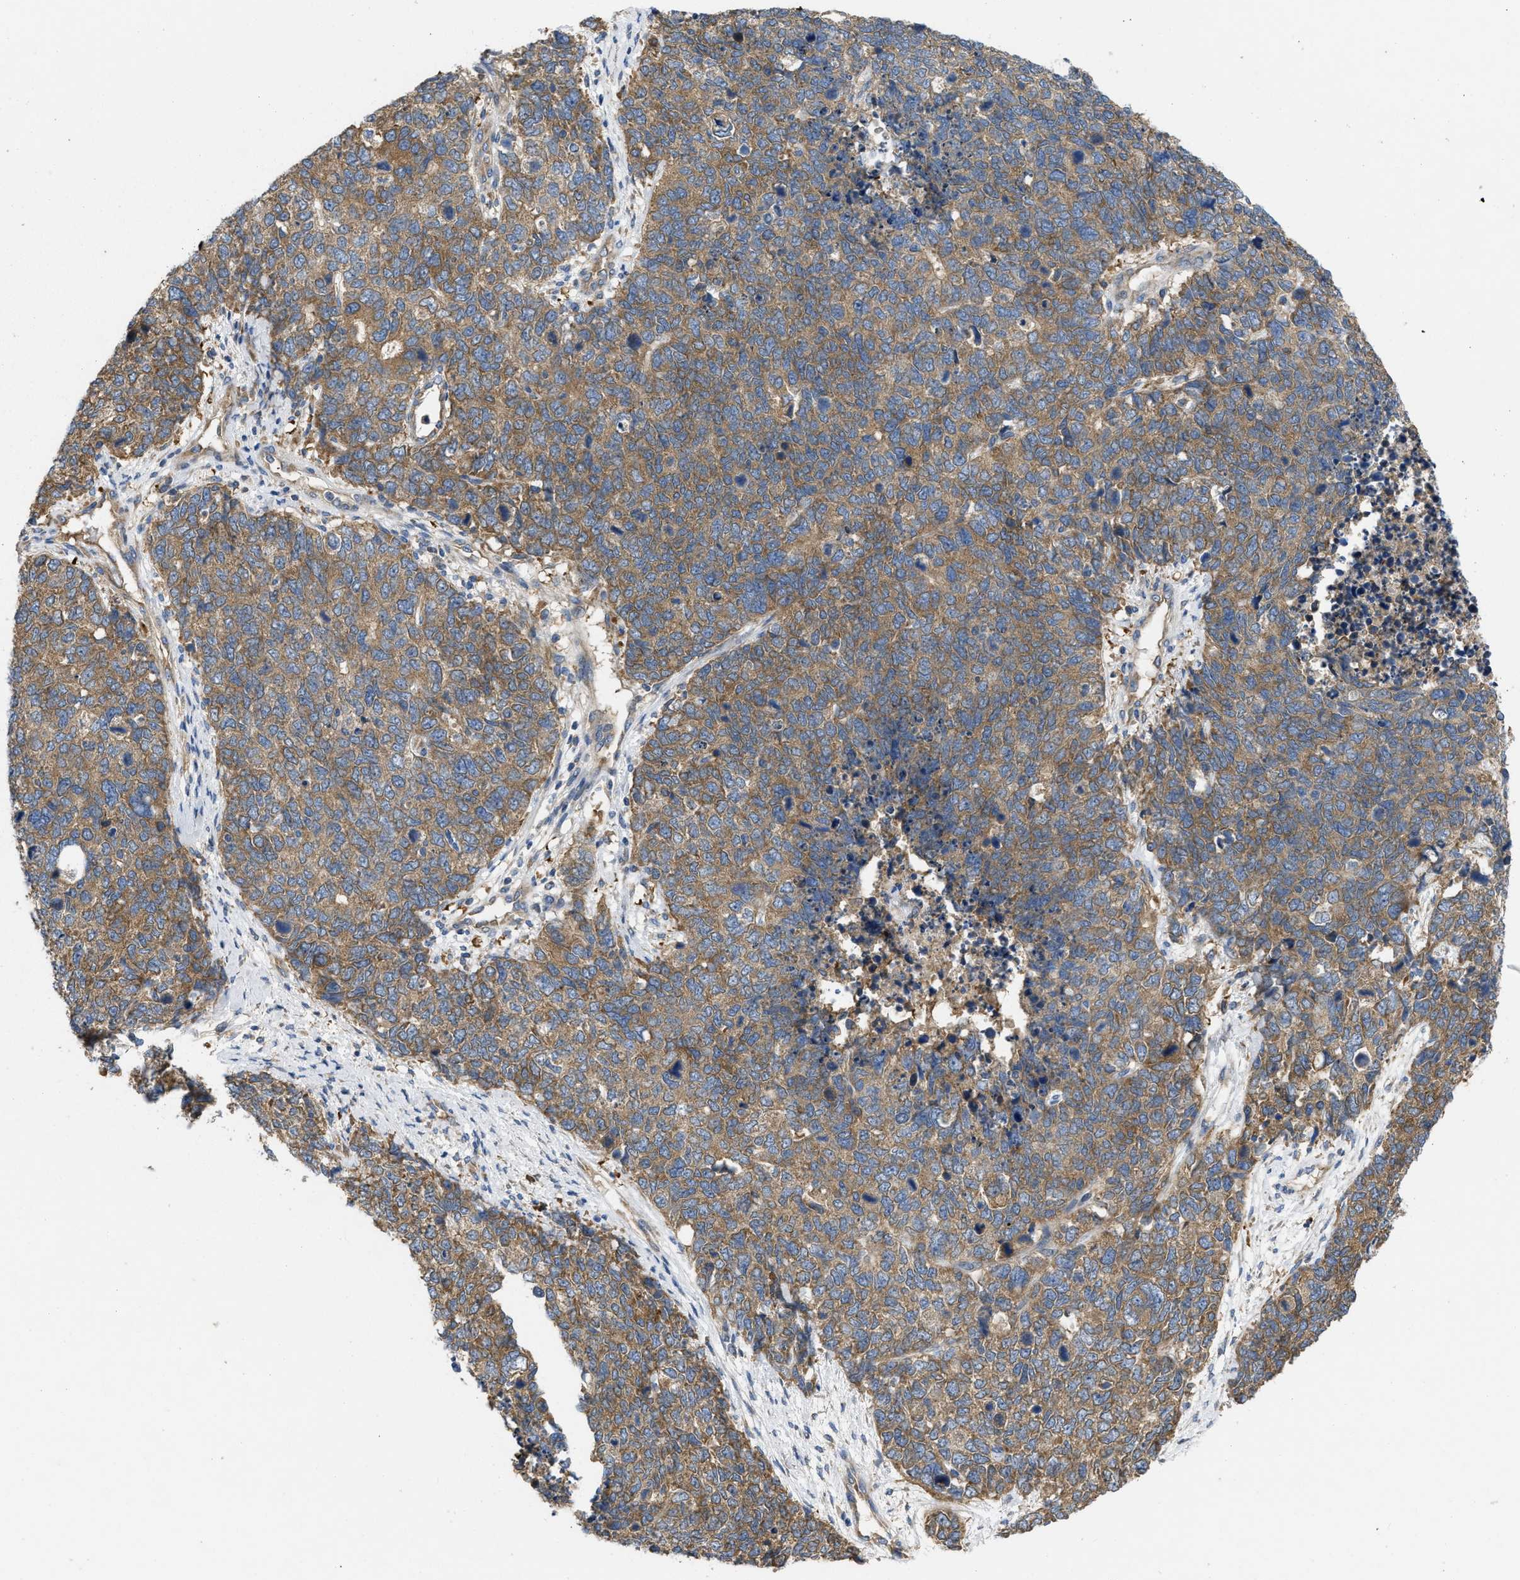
{"staining": {"intensity": "moderate", "quantity": ">75%", "location": "cytoplasmic/membranous"}, "tissue": "cervical cancer", "cell_type": "Tumor cells", "image_type": "cancer", "snomed": [{"axis": "morphology", "description": "Squamous cell carcinoma, NOS"}, {"axis": "topography", "description": "Cervix"}], "caption": "The image reveals staining of cervical squamous cell carcinoma, revealing moderate cytoplasmic/membranous protein expression (brown color) within tumor cells.", "gene": "TMEM131", "patient": {"sex": "female", "age": 63}}